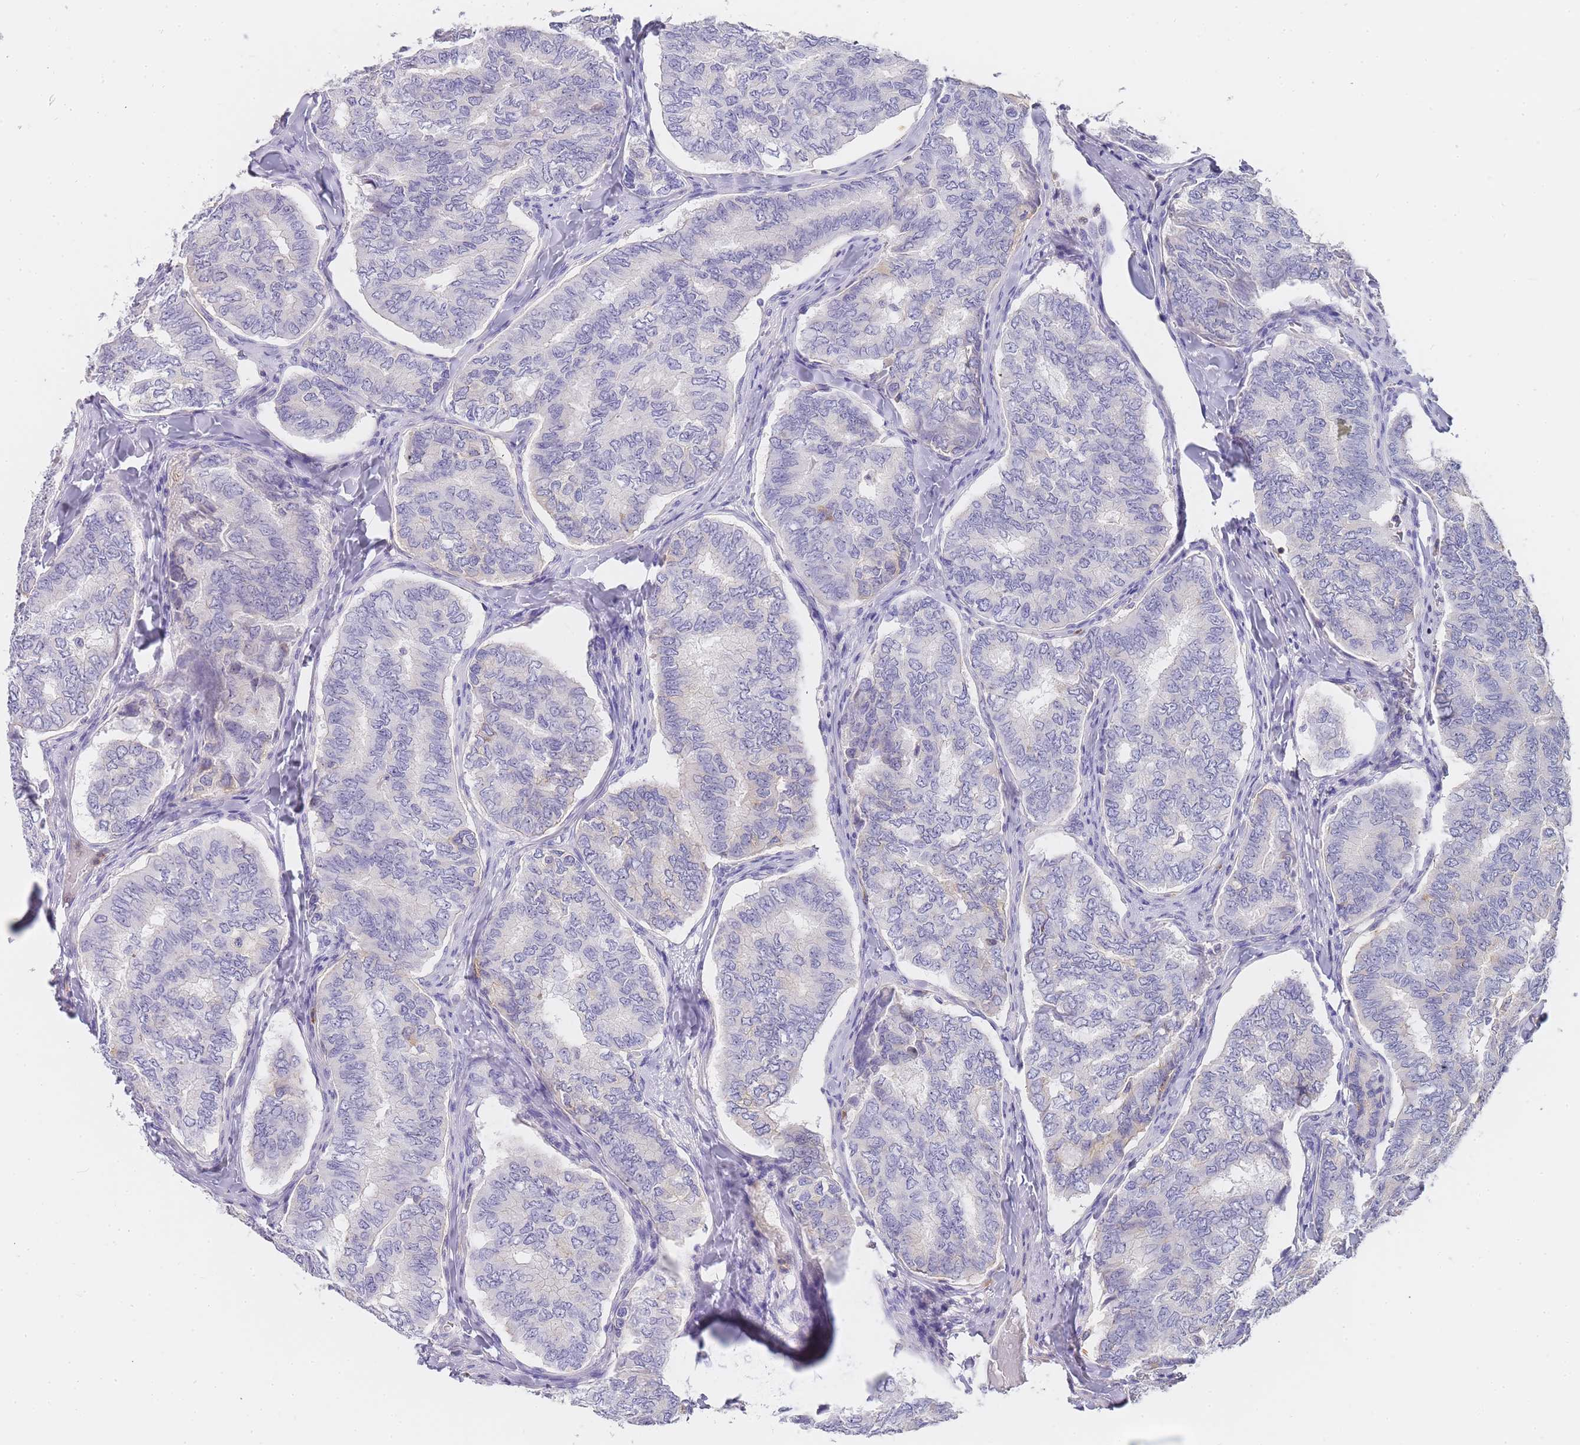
{"staining": {"intensity": "negative", "quantity": "none", "location": "none"}, "tissue": "thyroid cancer", "cell_type": "Tumor cells", "image_type": "cancer", "snomed": [{"axis": "morphology", "description": "Papillary adenocarcinoma, NOS"}, {"axis": "topography", "description": "Thyroid gland"}], "caption": "A high-resolution photomicrograph shows immunohistochemistry (IHC) staining of thyroid cancer (papillary adenocarcinoma), which shows no significant expression in tumor cells. (Brightfield microscopy of DAB IHC at high magnification).", "gene": "NOP14", "patient": {"sex": "female", "age": 35}}